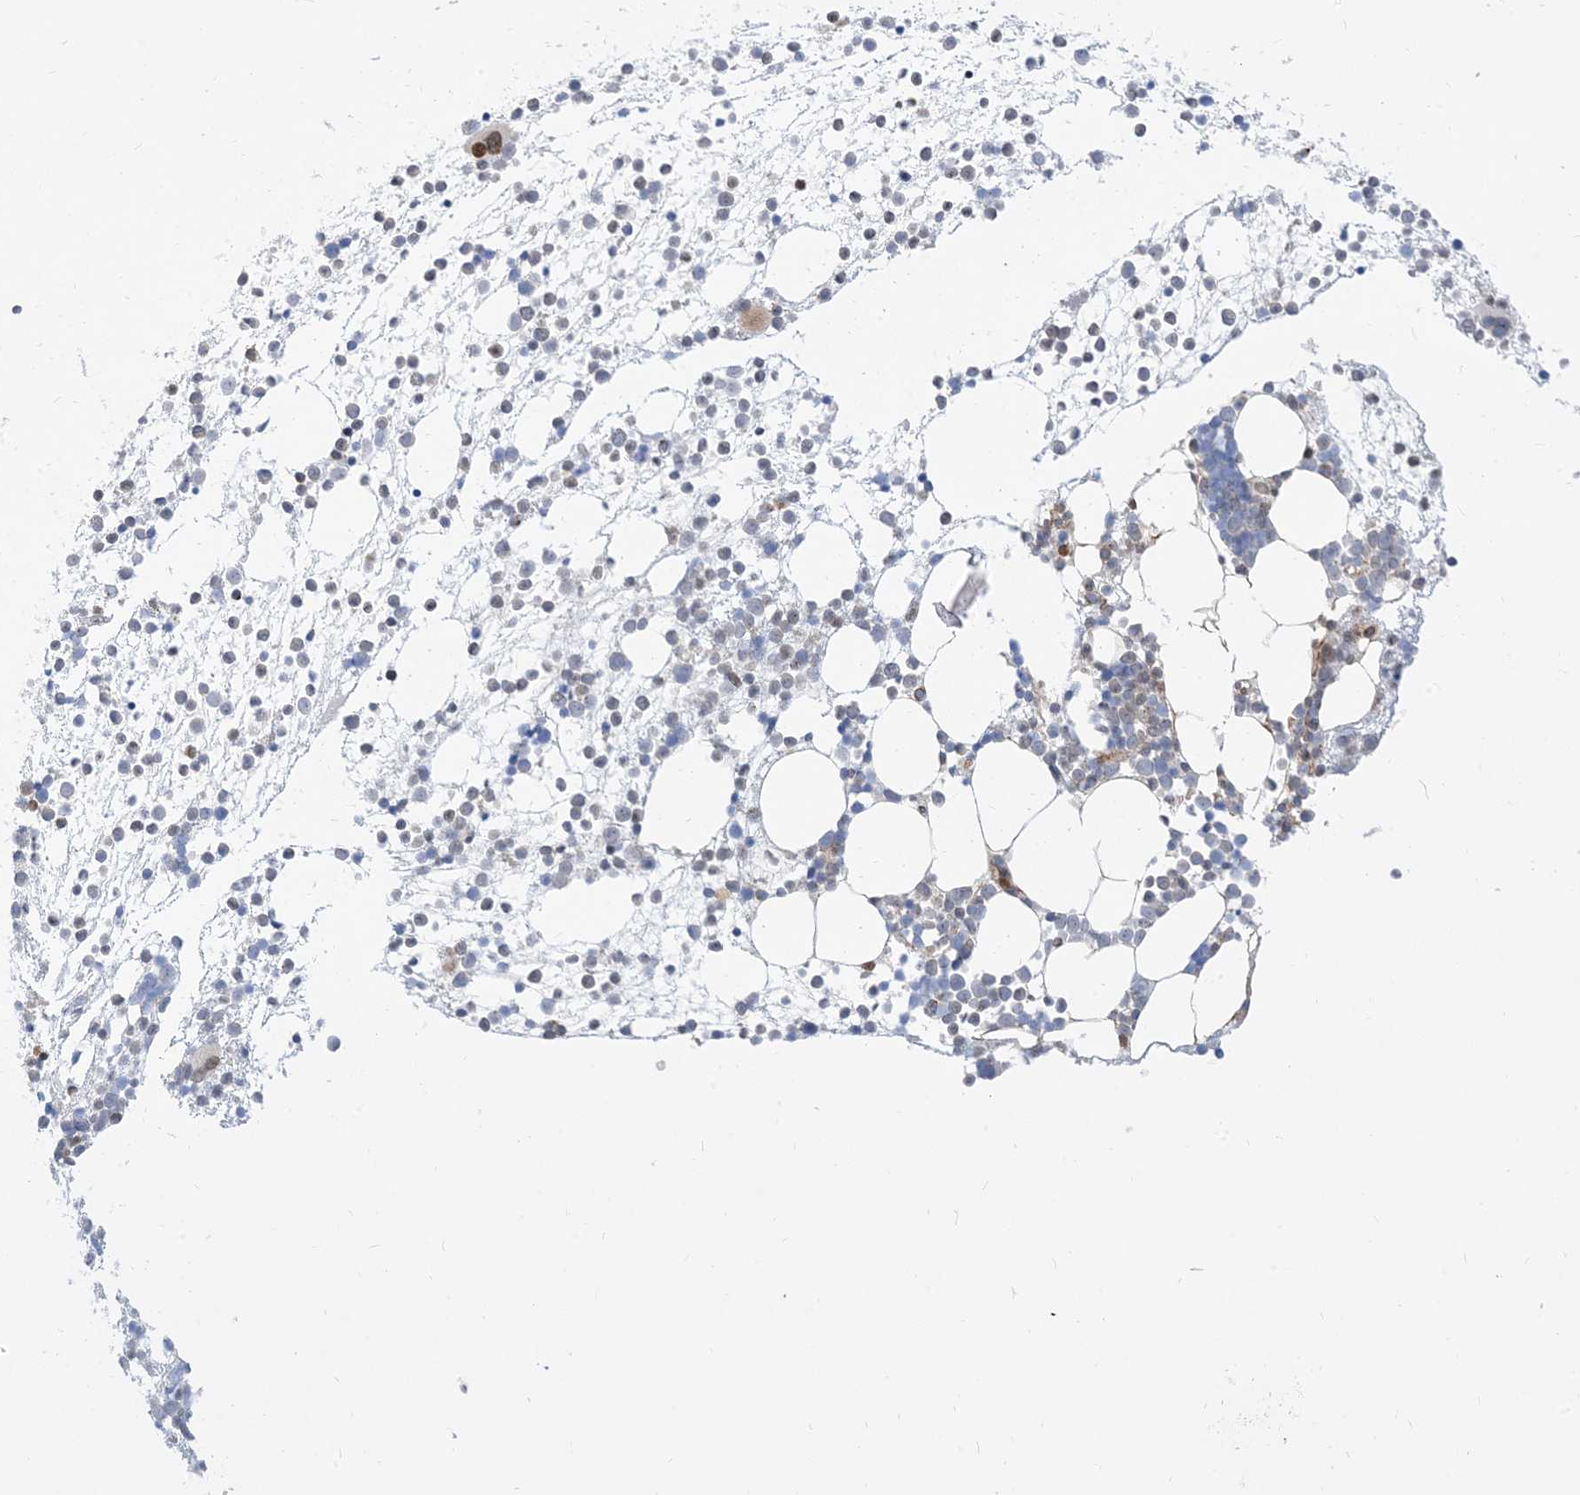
{"staining": {"intensity": "moderate", "quantity": "<25%", "location": "nuclear"}, "tissue": "bone marrow", "cell_type": "Hematopoietic cells", "image_type": "normal", "snomed": [{"axis": "morphology", "description": "Normal tissue, NOS"}, {"axis": "topography", "description": "Bone marrow"}], "caption": "Brown immunohistochemical staining in normal human bone marrow demonstrates moderate nuclear staining in approximately <25% of hematopoietic cells. Immunohistochemistry stains the protein of interest in brown and the nuclei are stained blue.", "gene": "TYSND1", "patient": {"sex": "male", "age": 54}}